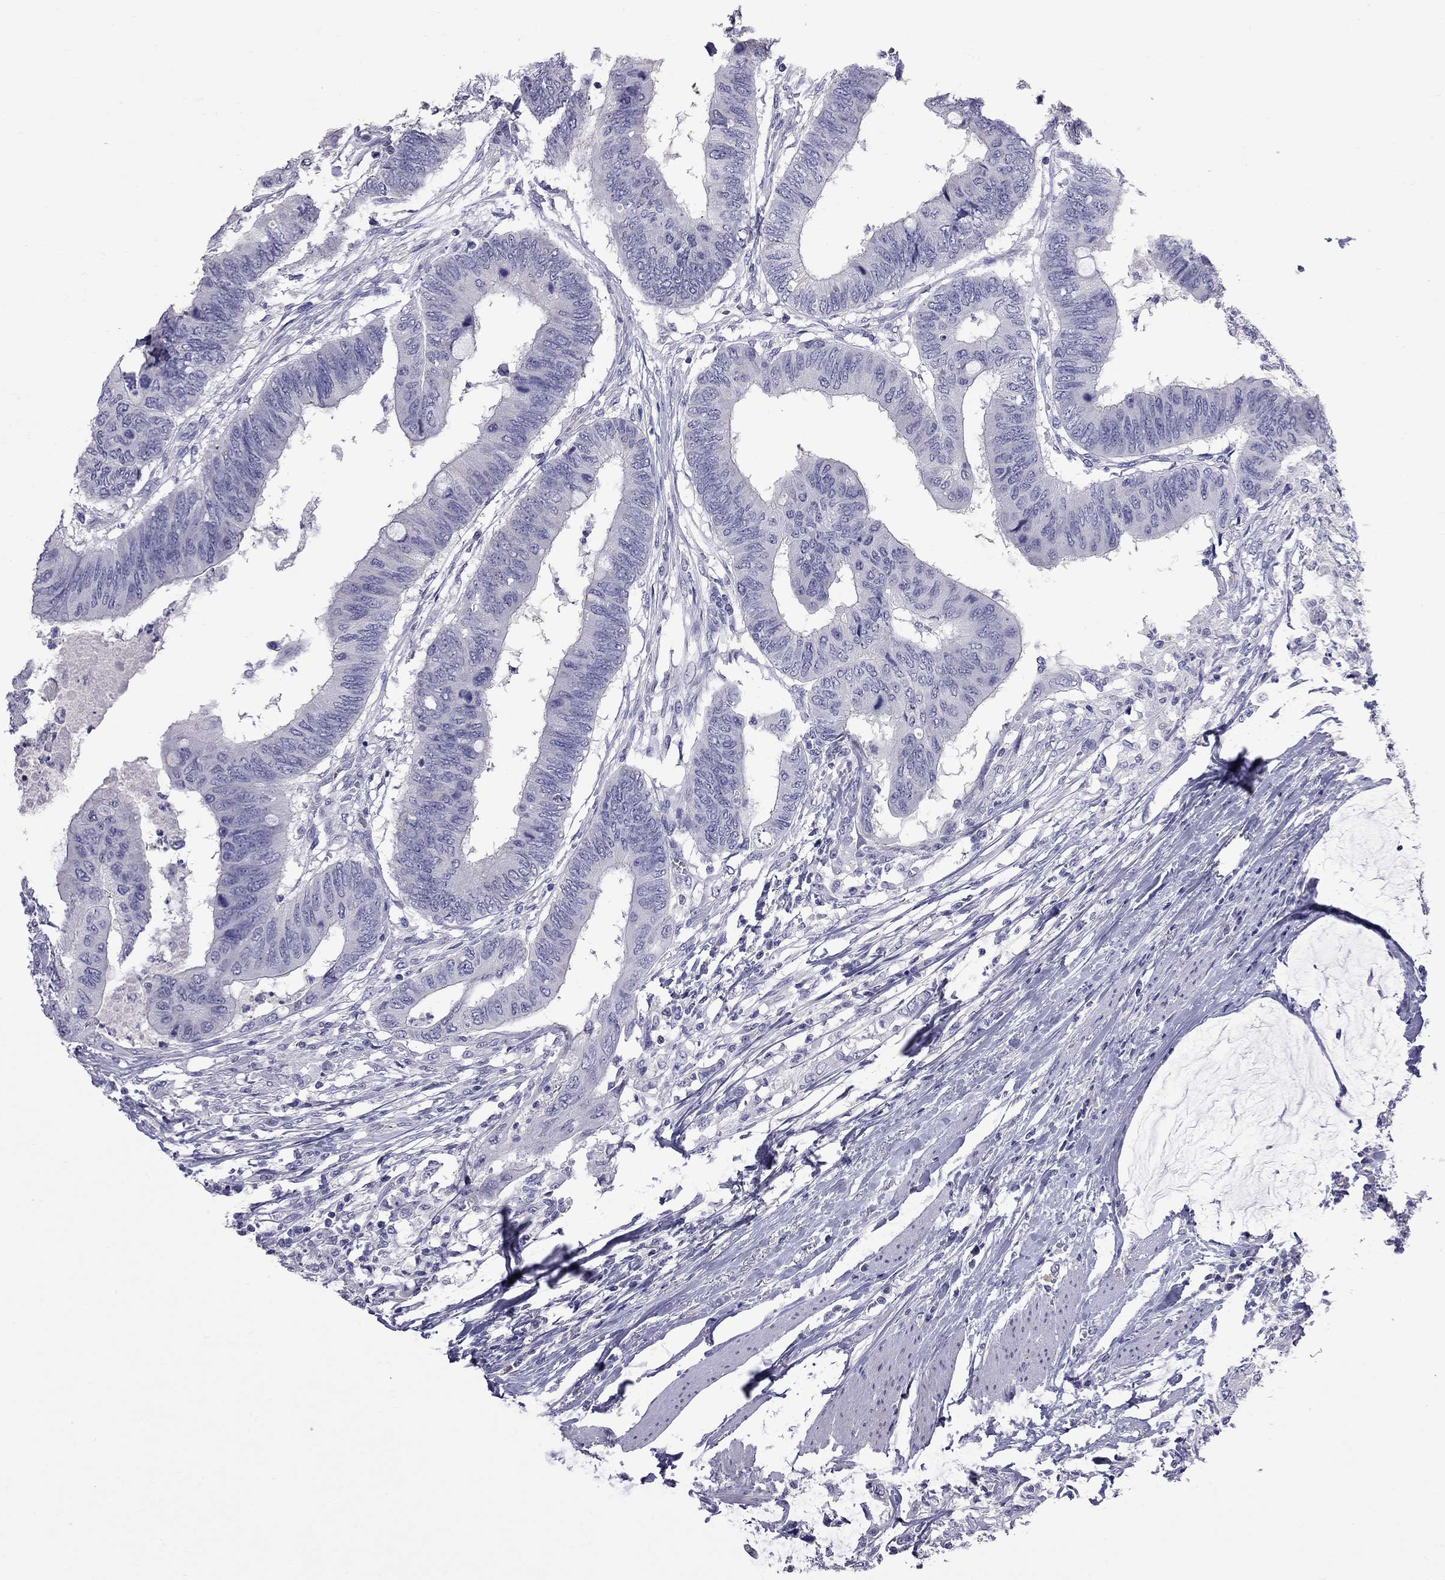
{"staining": {"intensity": "negative", "quantity": "none", "location": "none"}, "tissue": "colorectal cancer", "cell_type": "Tumor cells", "image_type": "cancer", "snomed": [{"axis": "morphology", "description": "Normal tissue, NOS"}, {"axis": "morphology", "description": "Adenocarcinoma, NOS"}, {"axis": "topography", "description": "Rectum"}, {"axis": "topography", "description": "Peripheral nerve tissue"}], "caption": "Adenocarcinoma (colorectal) was stained to show a protein in brown. There is no significant expression in tumor cells. (Brightfield microscopy of DAB (3,3'-diaminobenzidine) immunohistochemistry at high magnification).", "gene": "CFAP91", "patient": {"sex": "male", "age": 92}}